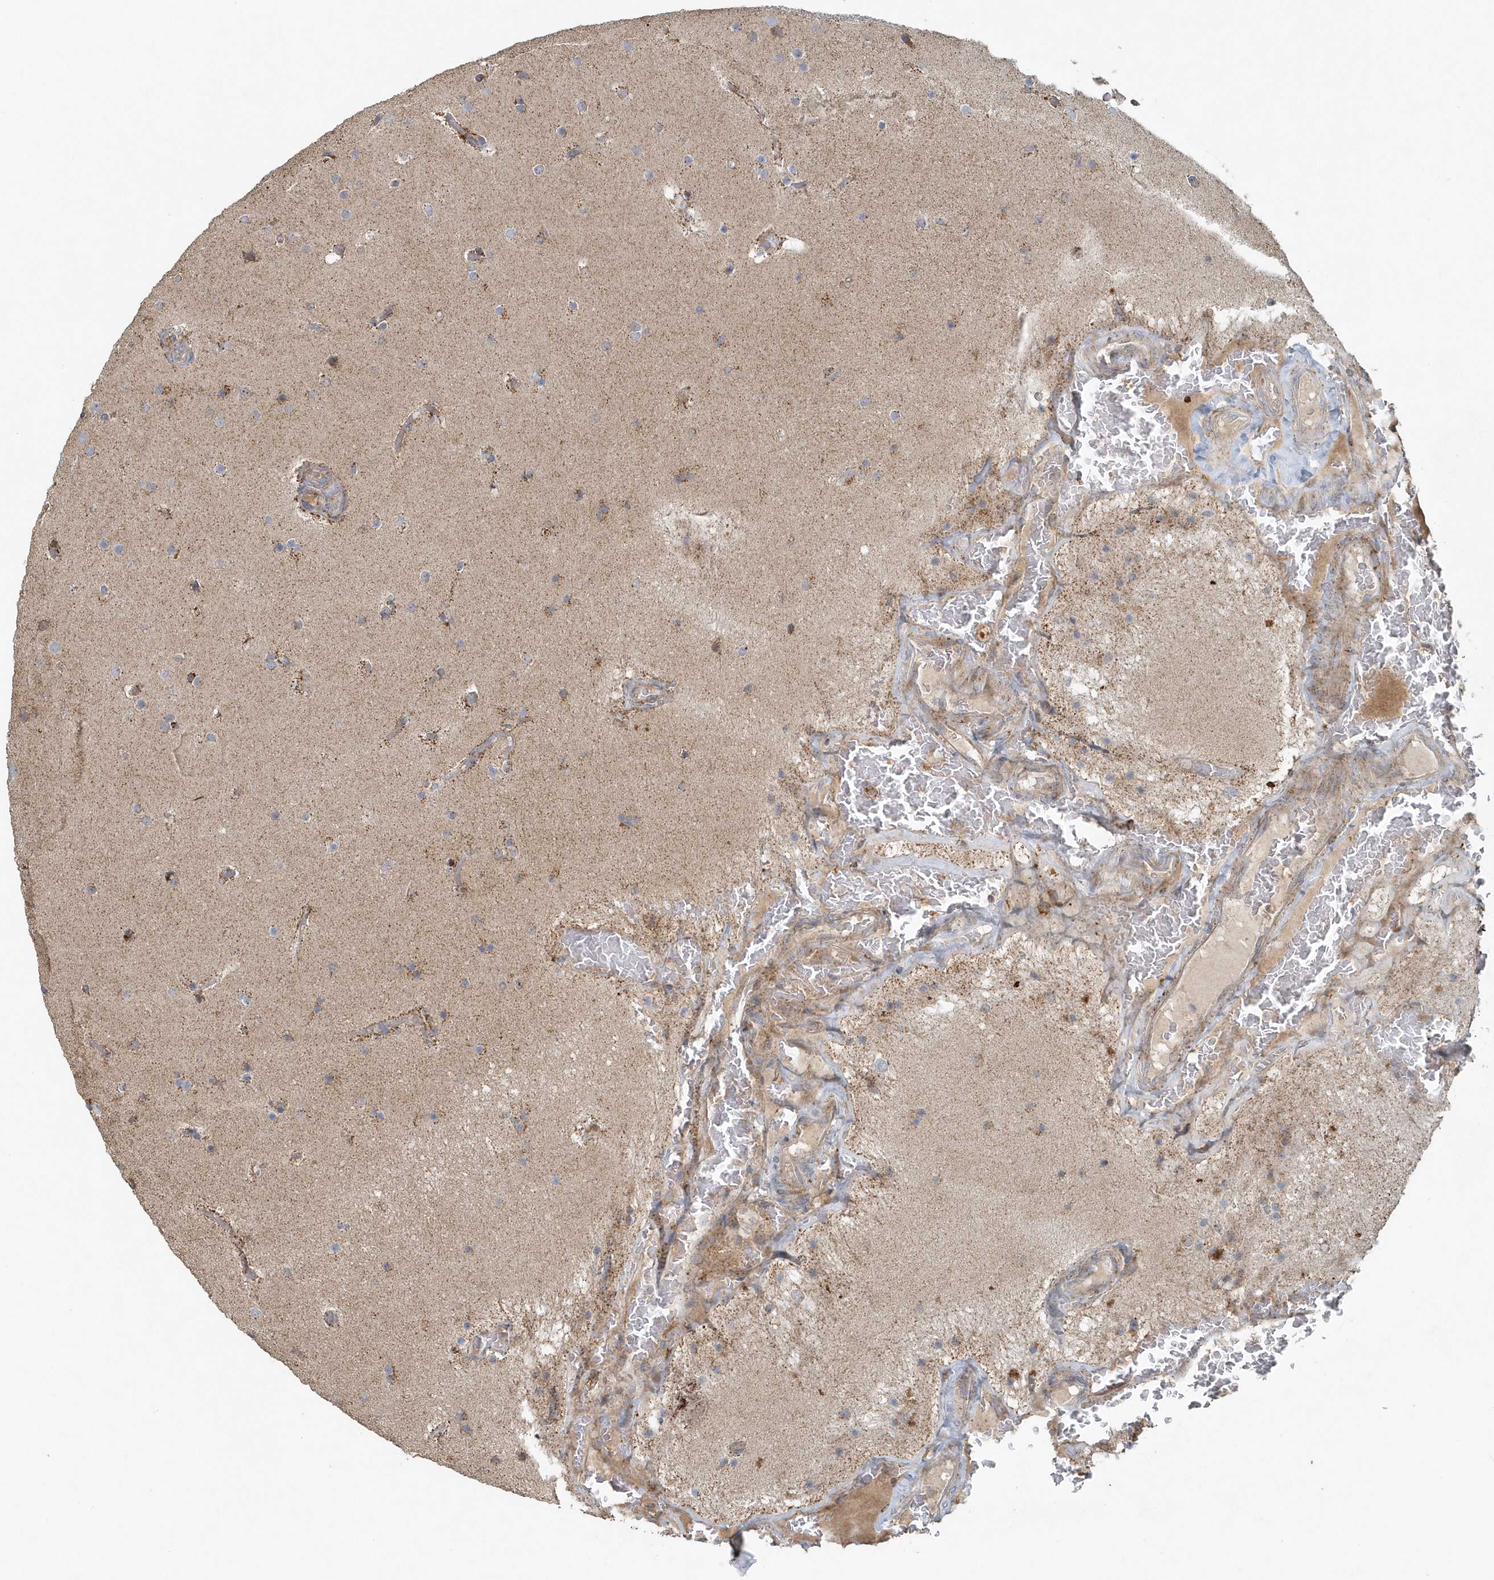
{"staining": {"intensity": "moderate", "quantity": "<25%", "location": "cytoplasmic/membranous"}, "tissue": "glioma", "cell_type": "Tumor cells", "image_type": "cancer", "snomed": [{"axis": "morphology", "description": "Glioma, malignant, High grade"}, {"axis": "topography", "description": "Cerebral cortex"}], "caption": "About <25% of tumor cells in human glioma display moderate cytoplasmic/membranous protein staining as visualized by brown immunohistochemical staining.", "gene": "MMUT", "patient": {"sex": "female", "age": 36}}